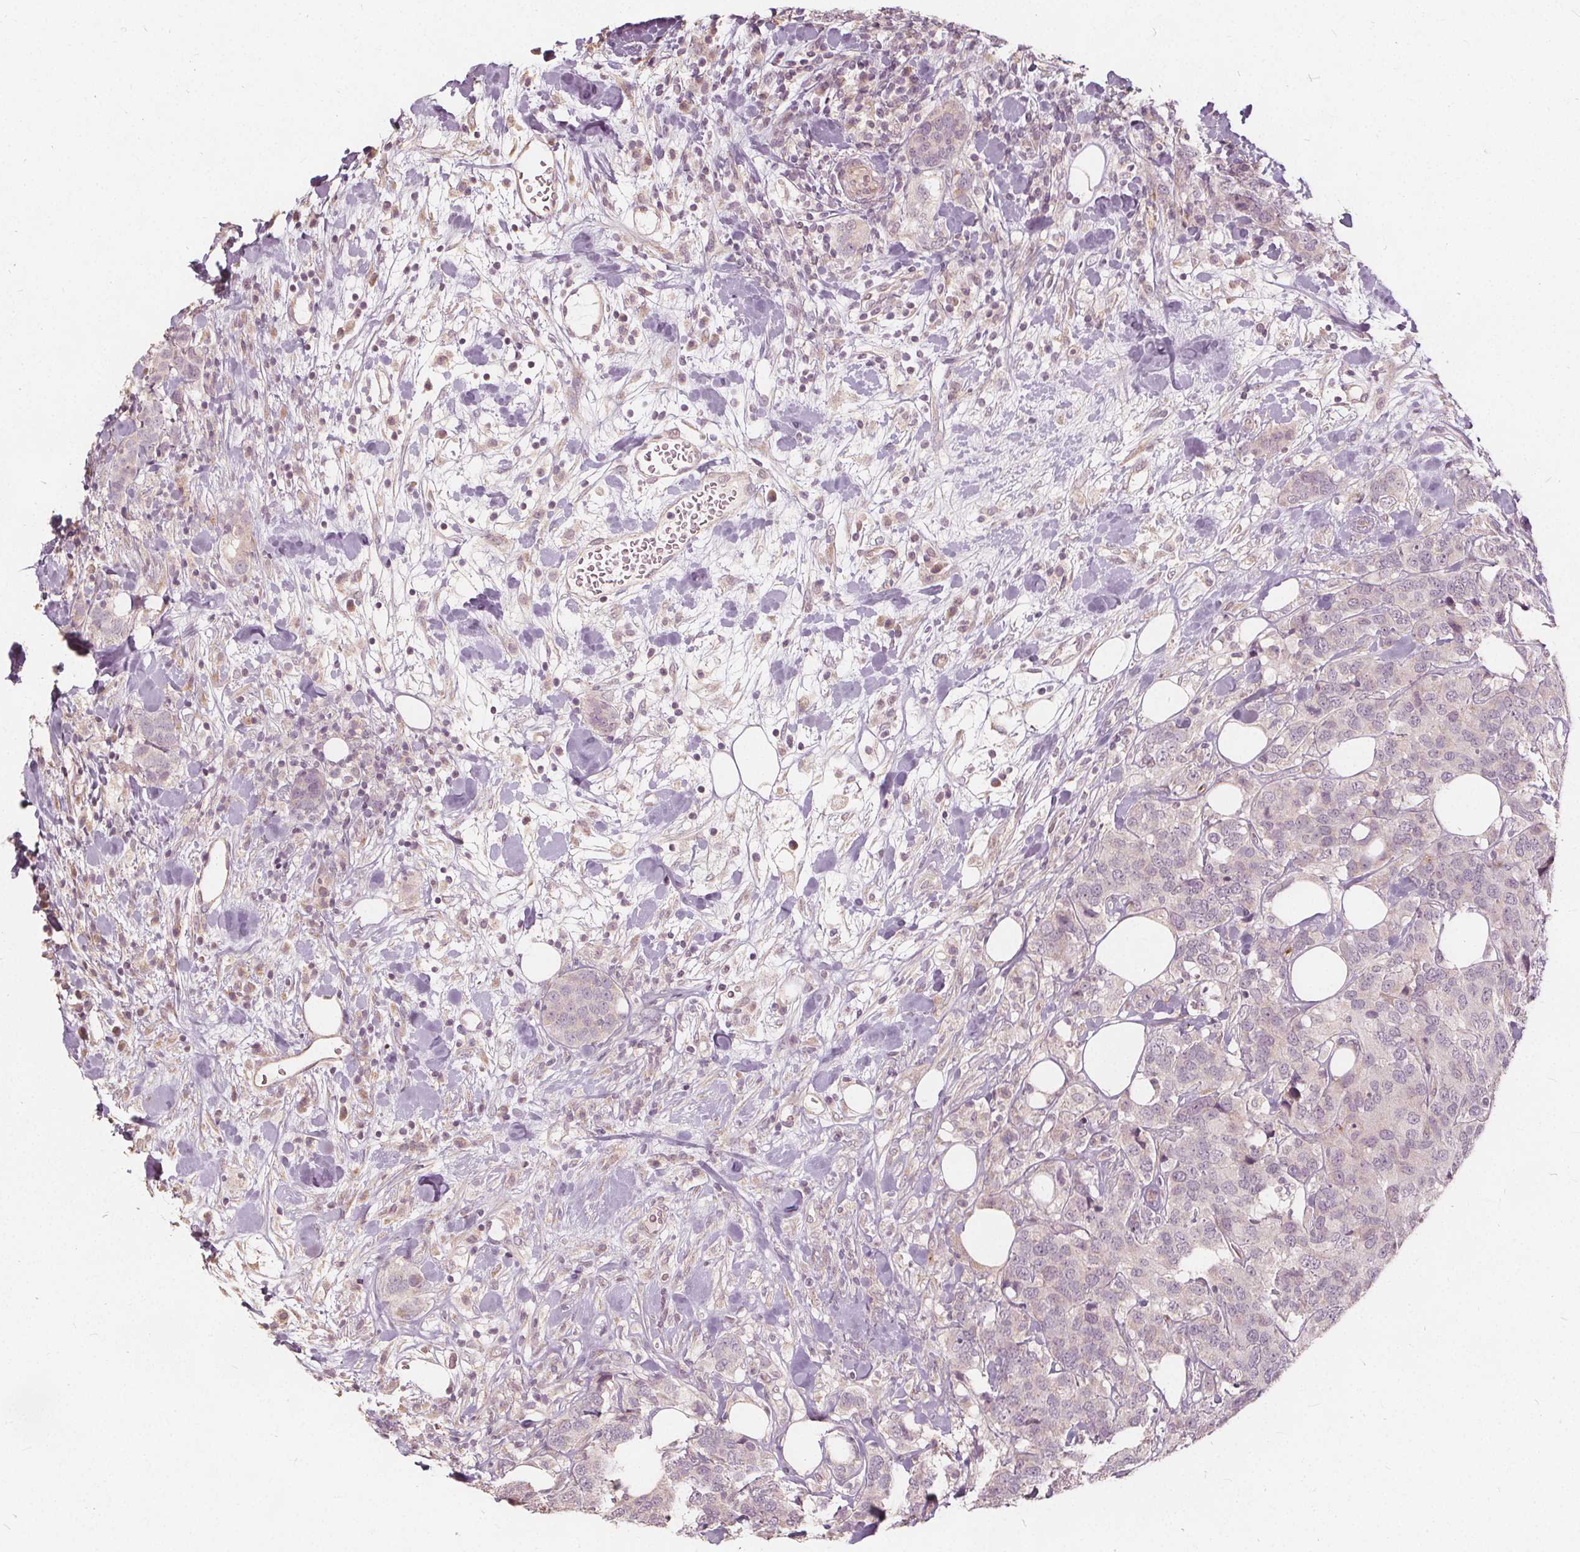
{"staining": {"intensity": "negative", "quantity": "none", "location": "none"}, "tissue": "breast cancer", "cell_type": "Tumor cells", "image_type": "cancer", "snomed": [{"axis": "morphology", "description": "Lobular carcinoma"}, {"axis": "topography", "description": "Breast"}], "caption": "The micrograph exhibits no staining of tumor cells in breast cancer.", "gene": "PTPRT", "patient": {"sex": "female", "age": 59}}